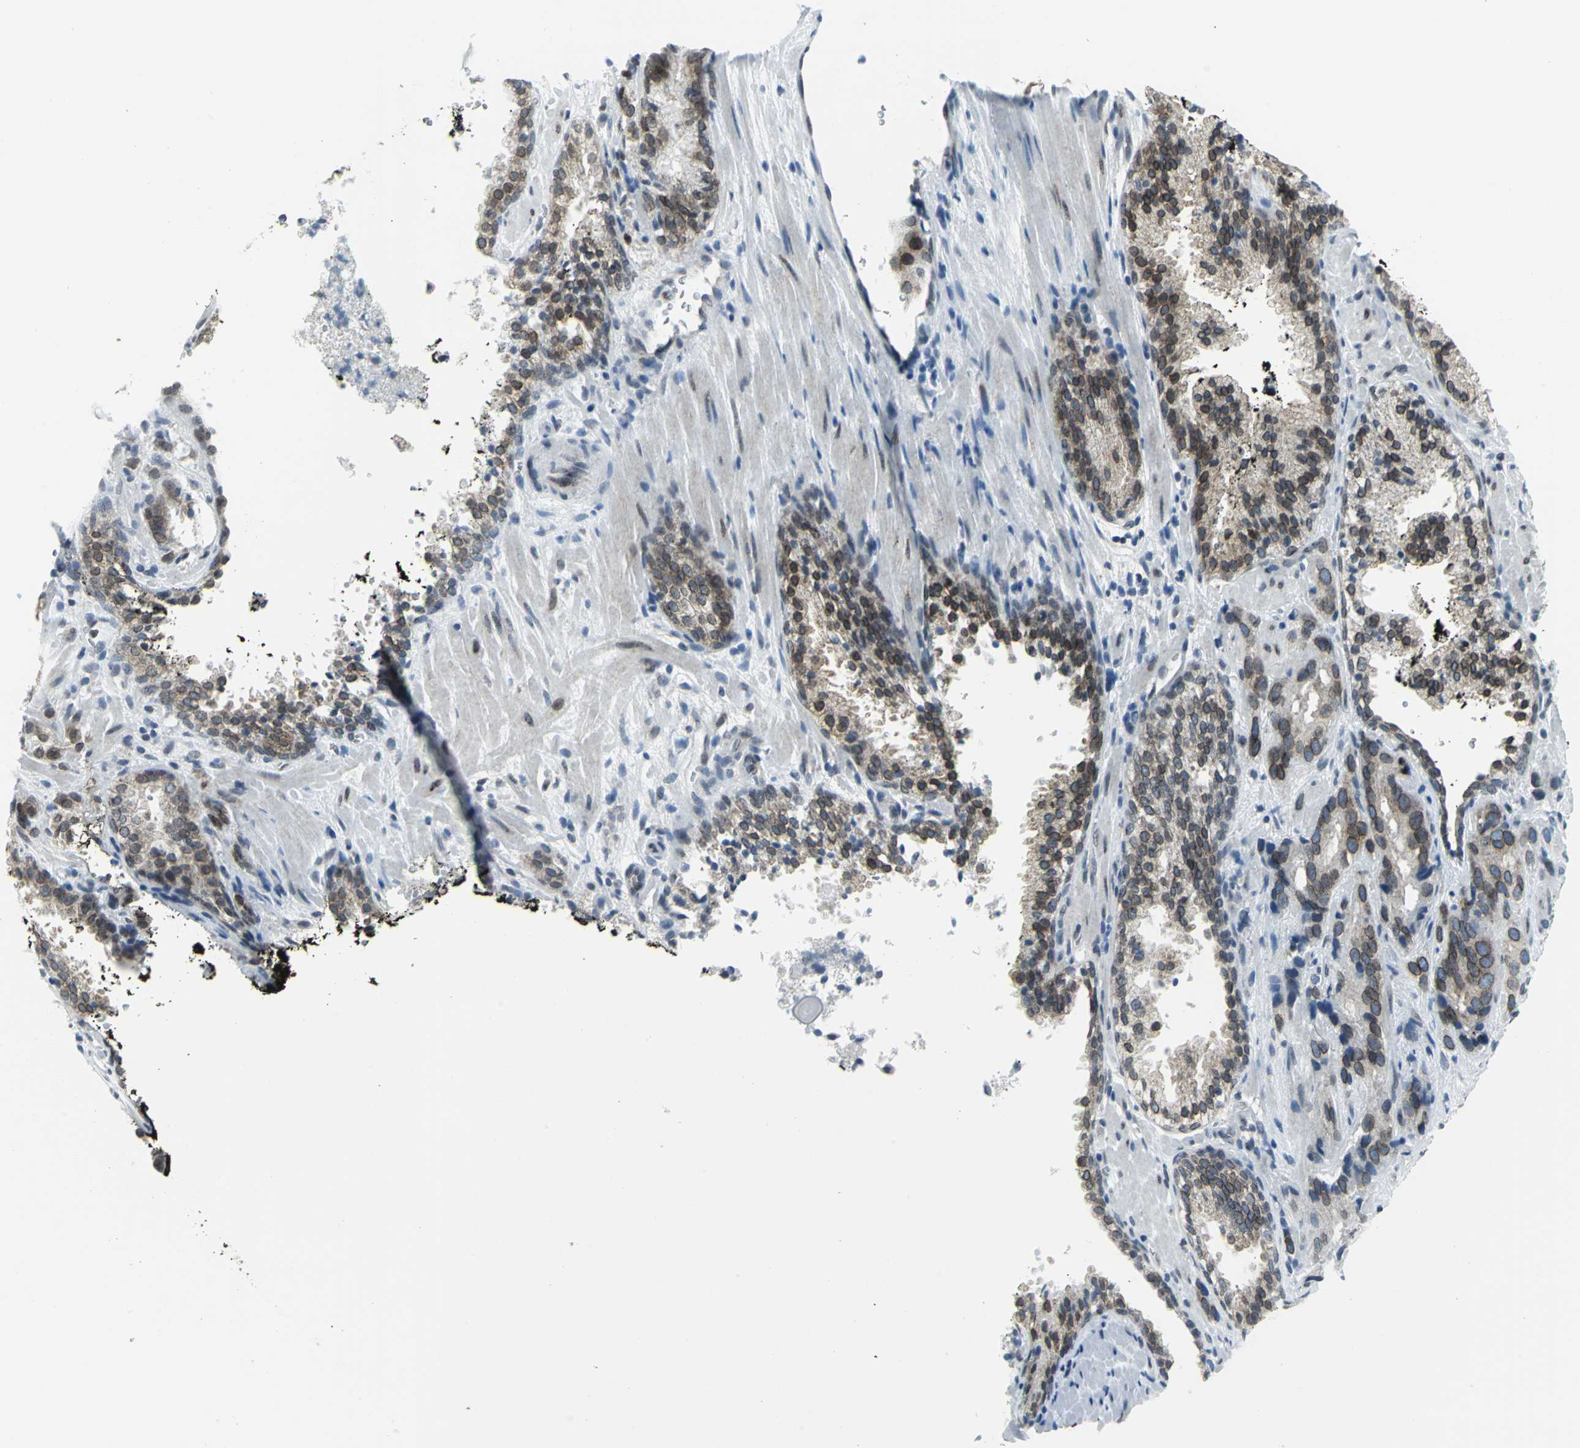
{"staining": {"intensity": "moderate", "quantity": ">75%", "location": "cytoplasmic/membranous,nuclear"}, "tissue": "prostate cancer", "cell_type": "Tumor cells", "image_type": "cancer", "snomed": [{"axis": "morphology", "description": "Adenocarcinoma, High grade"}, {"axis": "topography", "description": "Prostate"}], "caption": "Human prostate cancer (adenocarcinoma (high-grade)) stained with a protein marker shows moderate staining in tumor cells.", "gene": "SNUPN", "patient": {"sex": "male", "age": 58}}